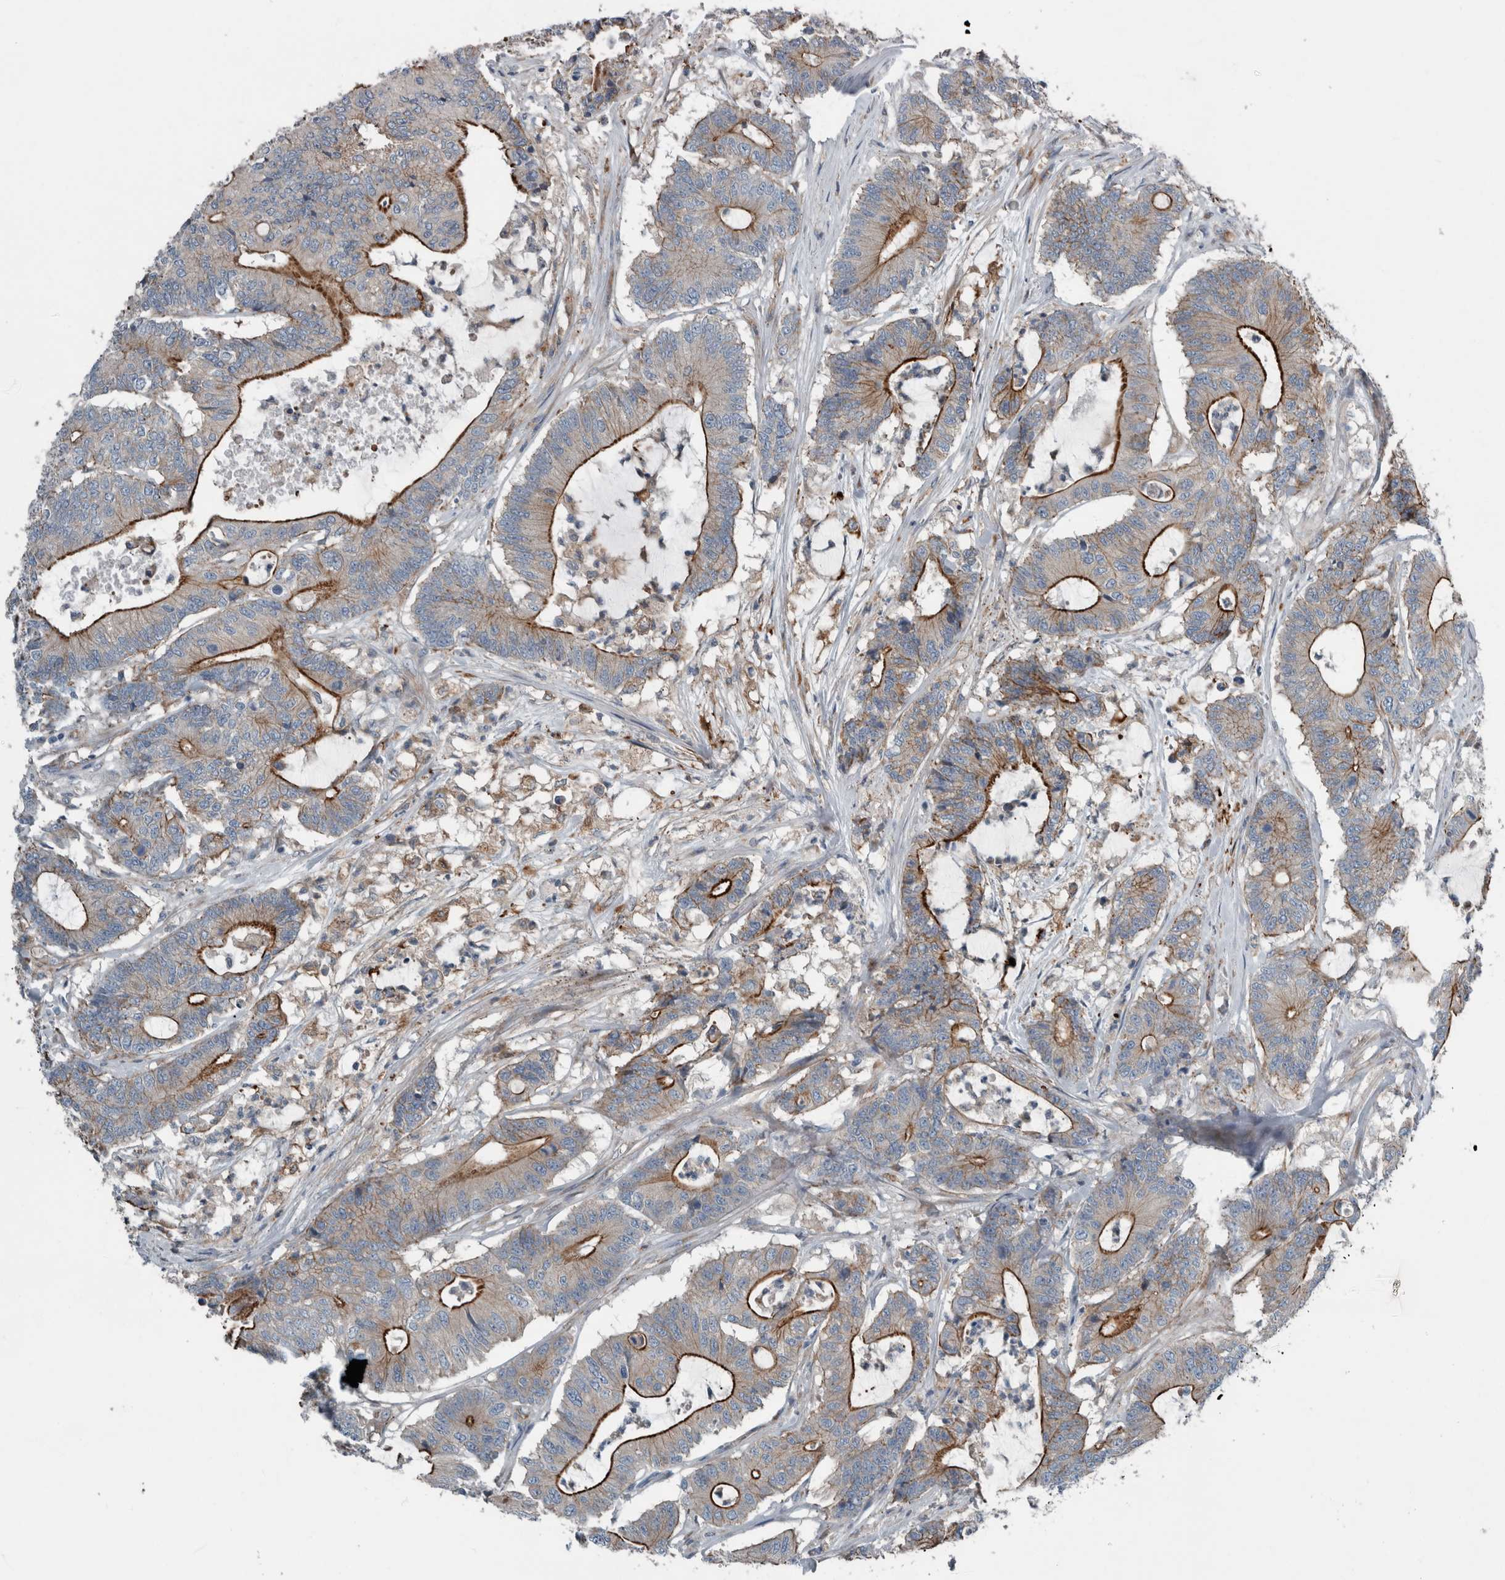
{"staining": {"intensity": "strong", "quantity": "25%-75%", "location": "cytoplasmic/membranous"}, "tissue": "colorectal cancer", "cell_type": "Tumor cells", "image_type": "cancer", "snomed": [{"axis": "morphology", "description": "Adenocarcinoma, NOS"}, {"axis": "topography", "description": "Colon"}], "caption": "Immunohistochemical staining of human adenocarcinoma (colorectal) displays high levels of strong cytoplasmic/membranous protein staining in about 25%-75% of tumor cells.", "gene": "GLT8D2", "patient": {"sex": "female", "age": 84}}